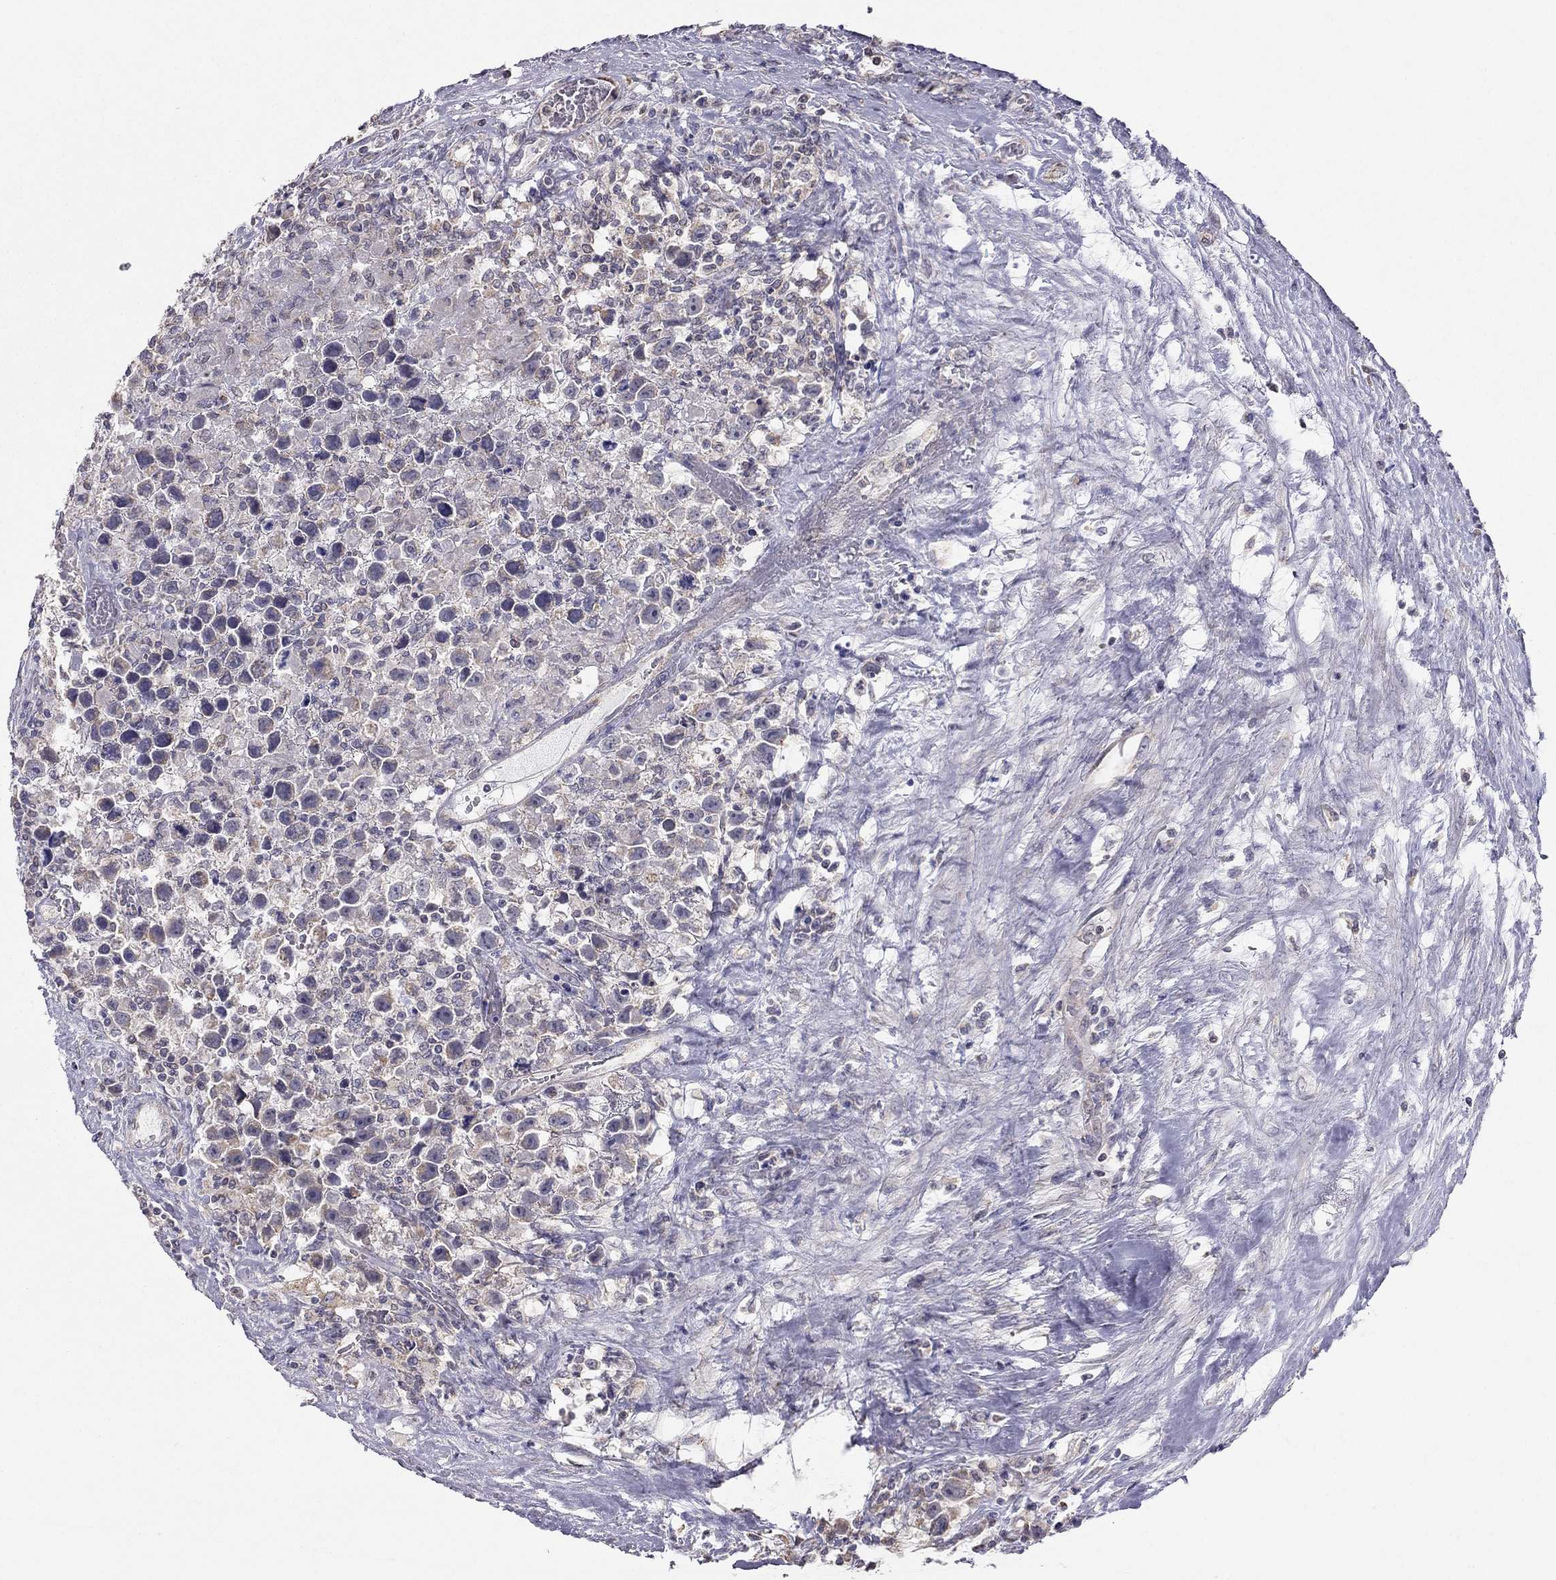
{"staining": {"intensity": "negative", "quantity": "none", "location": "none"}, "tissue": "testis cancer", "cell_type": "Tumor cells", "image_type": "cancer", "snomed": [{"axis": "morphology", "description": "Seminoma, NOS"}, {"axis": "topography", "description": "Testis"}], "caption": "Immunohistochemical staining of human seminoma (testis) exhibits no significant staining in tumor cells.", "gene": "LRIT3", "patient": {"sex": "male", "age": 43}}